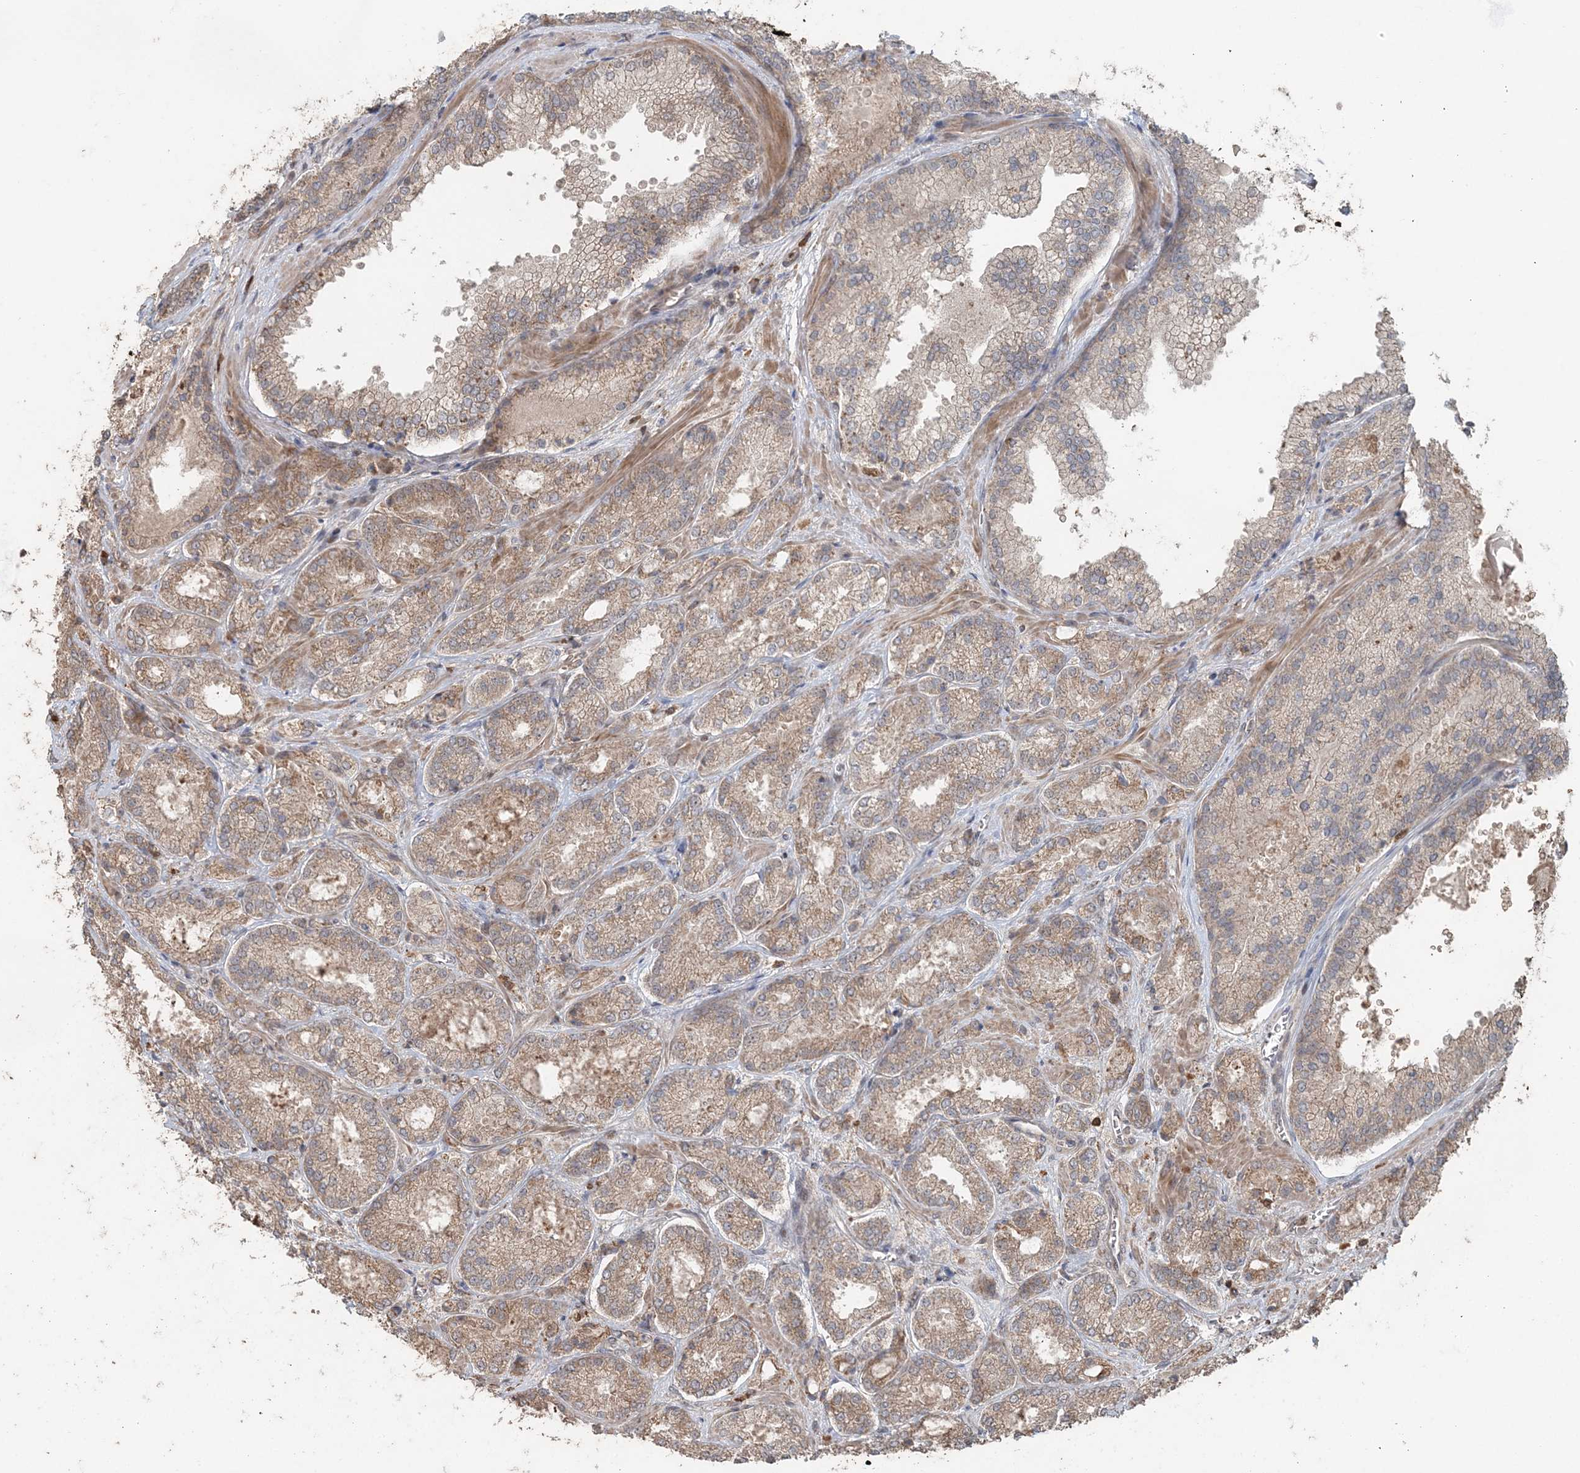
{"staining": {"intensity": "moderate", "quantity": ">75%", "location": "cytoplasmic/membranous"}, "tissue": "prostate cancer", "cell_type": "Tumor cells", "image_type": "cancer", "snomed": [{"axis": "morphology", "description": "Adenocarcinoma, Low grade"}, {"axis": "topography", "description": "Prostate"}], "caption": "Tumor cells display moderate cytoplasmic/membranous positivity in approximately >75% of cells in prostate low-grade adenocarcinoma. Ihc stains the protein in brown and the nuclei are stained blue.", "gene": "SLU7", "patient": {"sex": "male", "age": 74}}